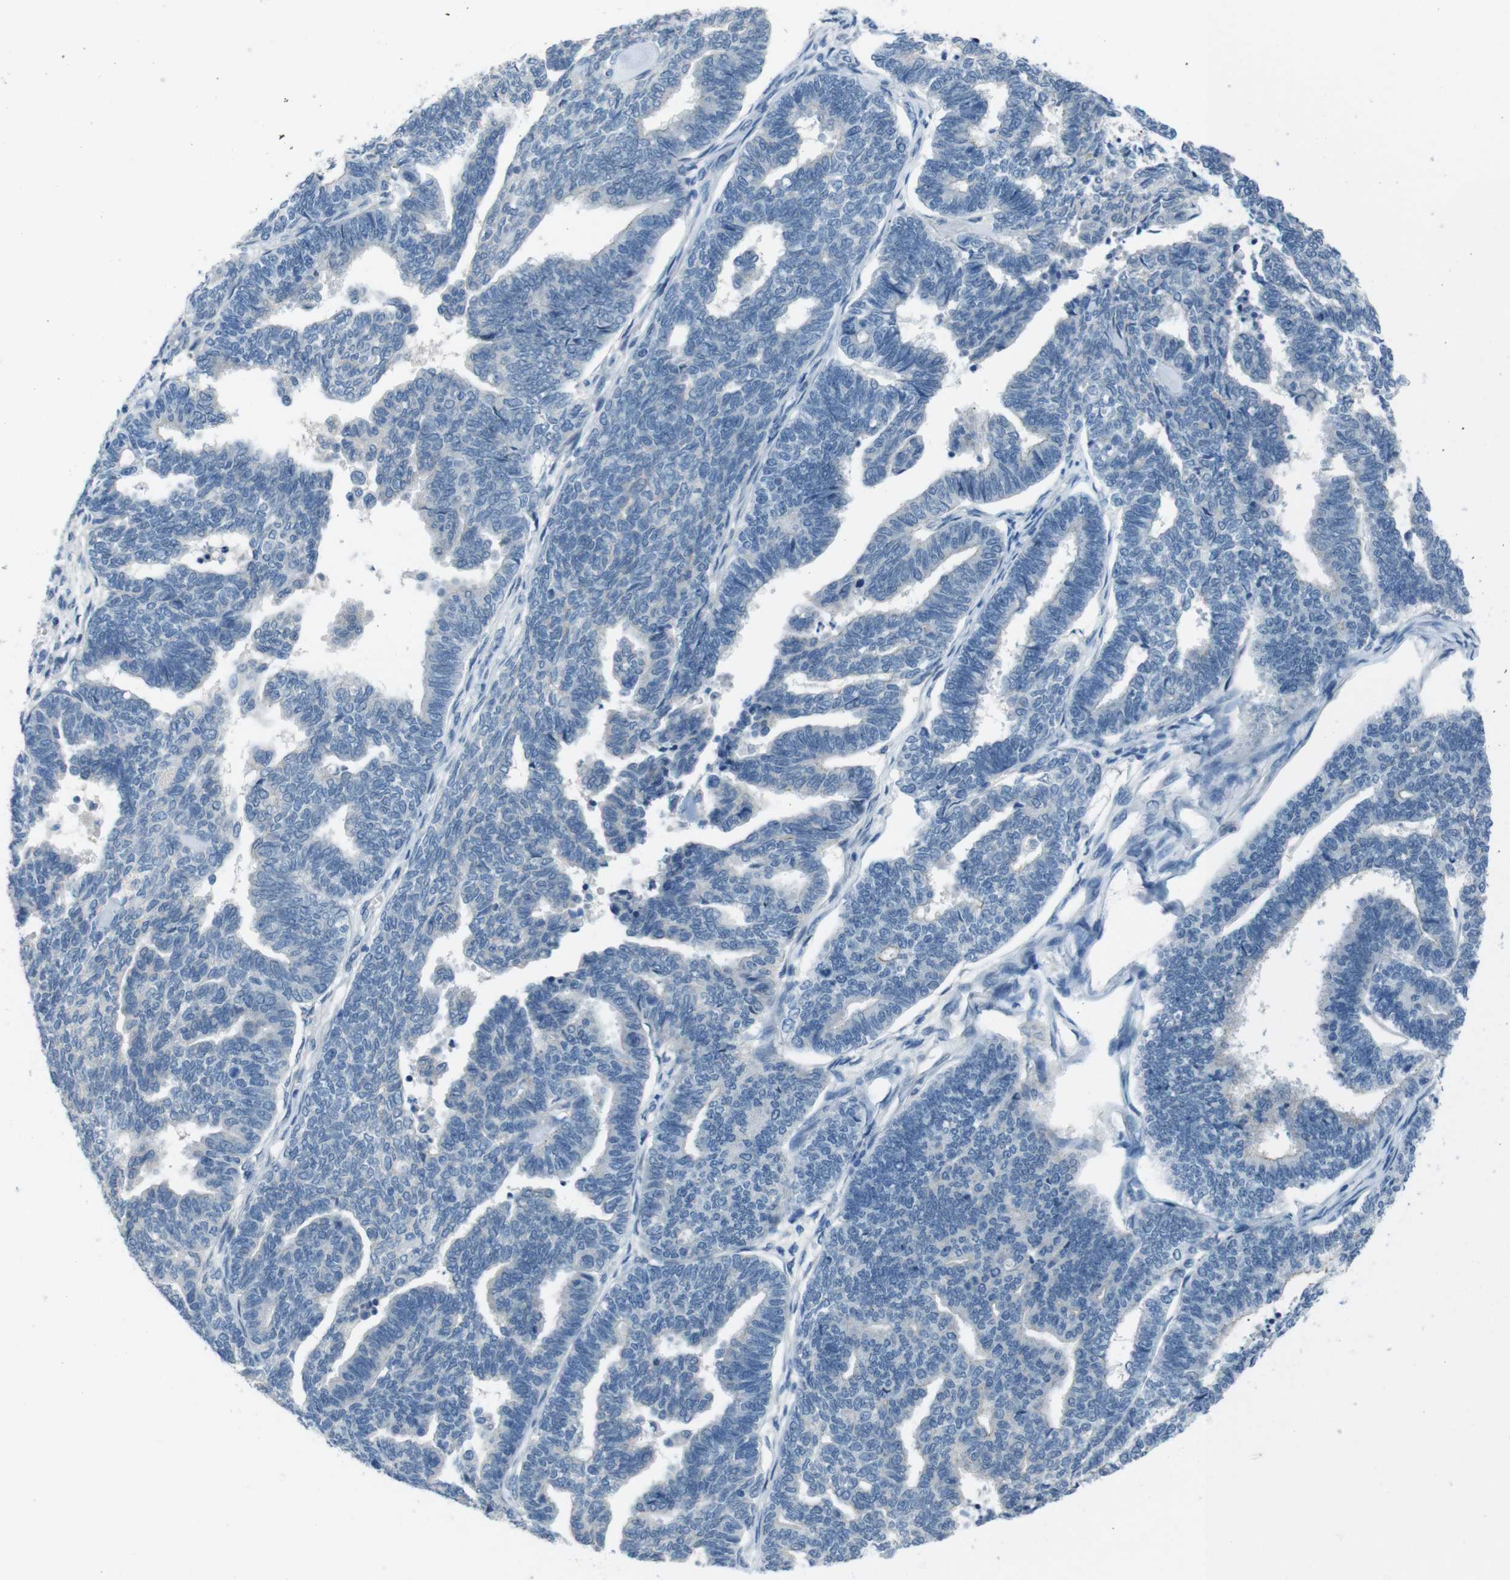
{"staining": {"intensity": "negative", "quantity": "none", "location": "none"}, "tissue": "endometrial cancer", "cell_type": "Tumor cells", "image_type": "cancer", "snomed": [{"axis": "morphology", "description": "Adenocarcinoma, NOS"}, {"axis": "topography", "description": "Endometrium"}], "caption": "Immunohistochemistry of endometrial cancer (adenocarcinoma) displays no staining in tumor cells.", "gene": "HRH2", "patient": {"sex": "female", "age": 70}}